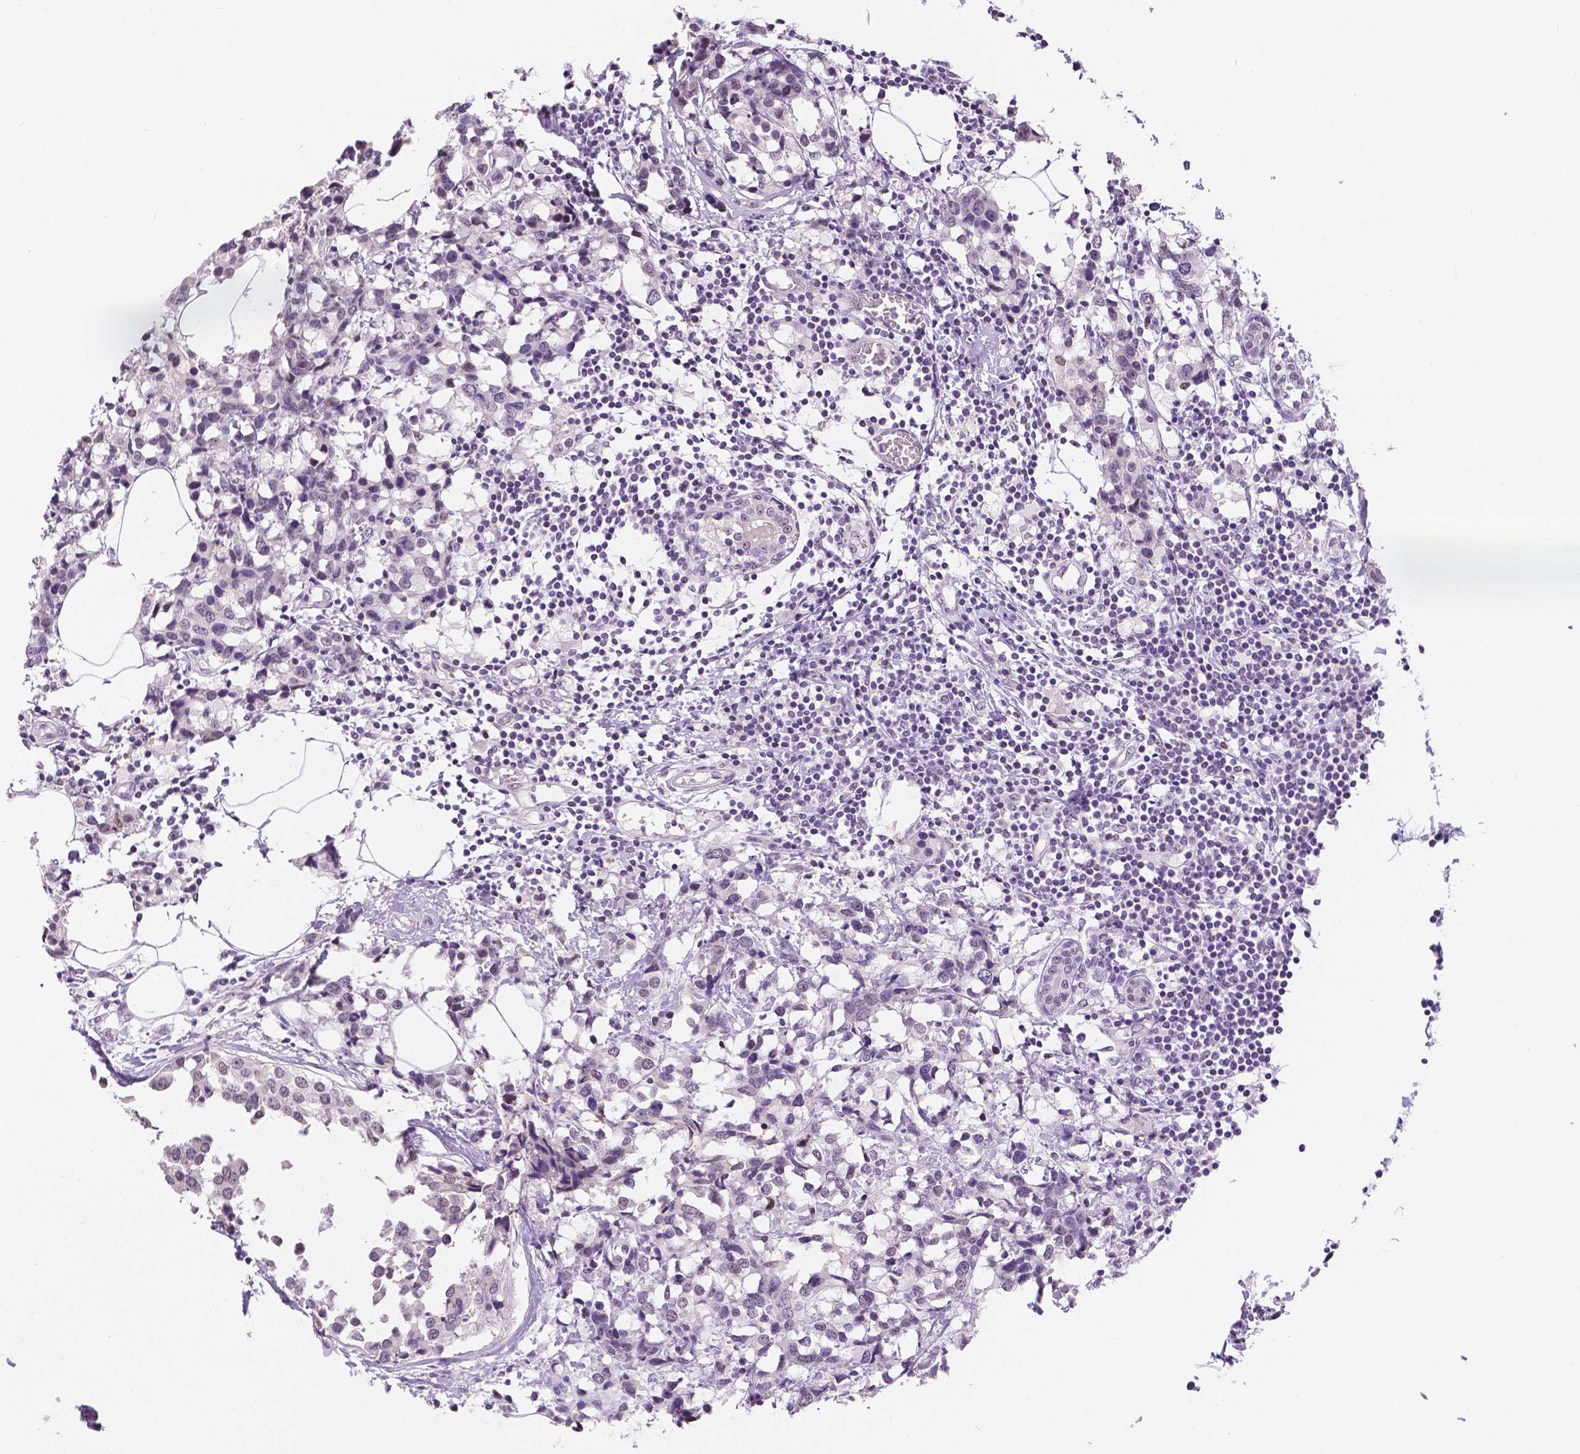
{"staining": {"intensity": "negative", "quantity": "none", "location": "none"}, "tissue": "breast cancer", "cell_type": "Tumor cells", "image_type": "cancer", "snomed": [{"axis": "morphology", "description": "Lobular carcinoma"}, {"axis": "topography", "description": "Breast"}], "caption": "Immunohistochemical staining of human lobular carcinoma (breast) exhibits no significant positivity in tumor cells.", "gene": "NHP2", "patient": {"sex": "female", "age": 59}}